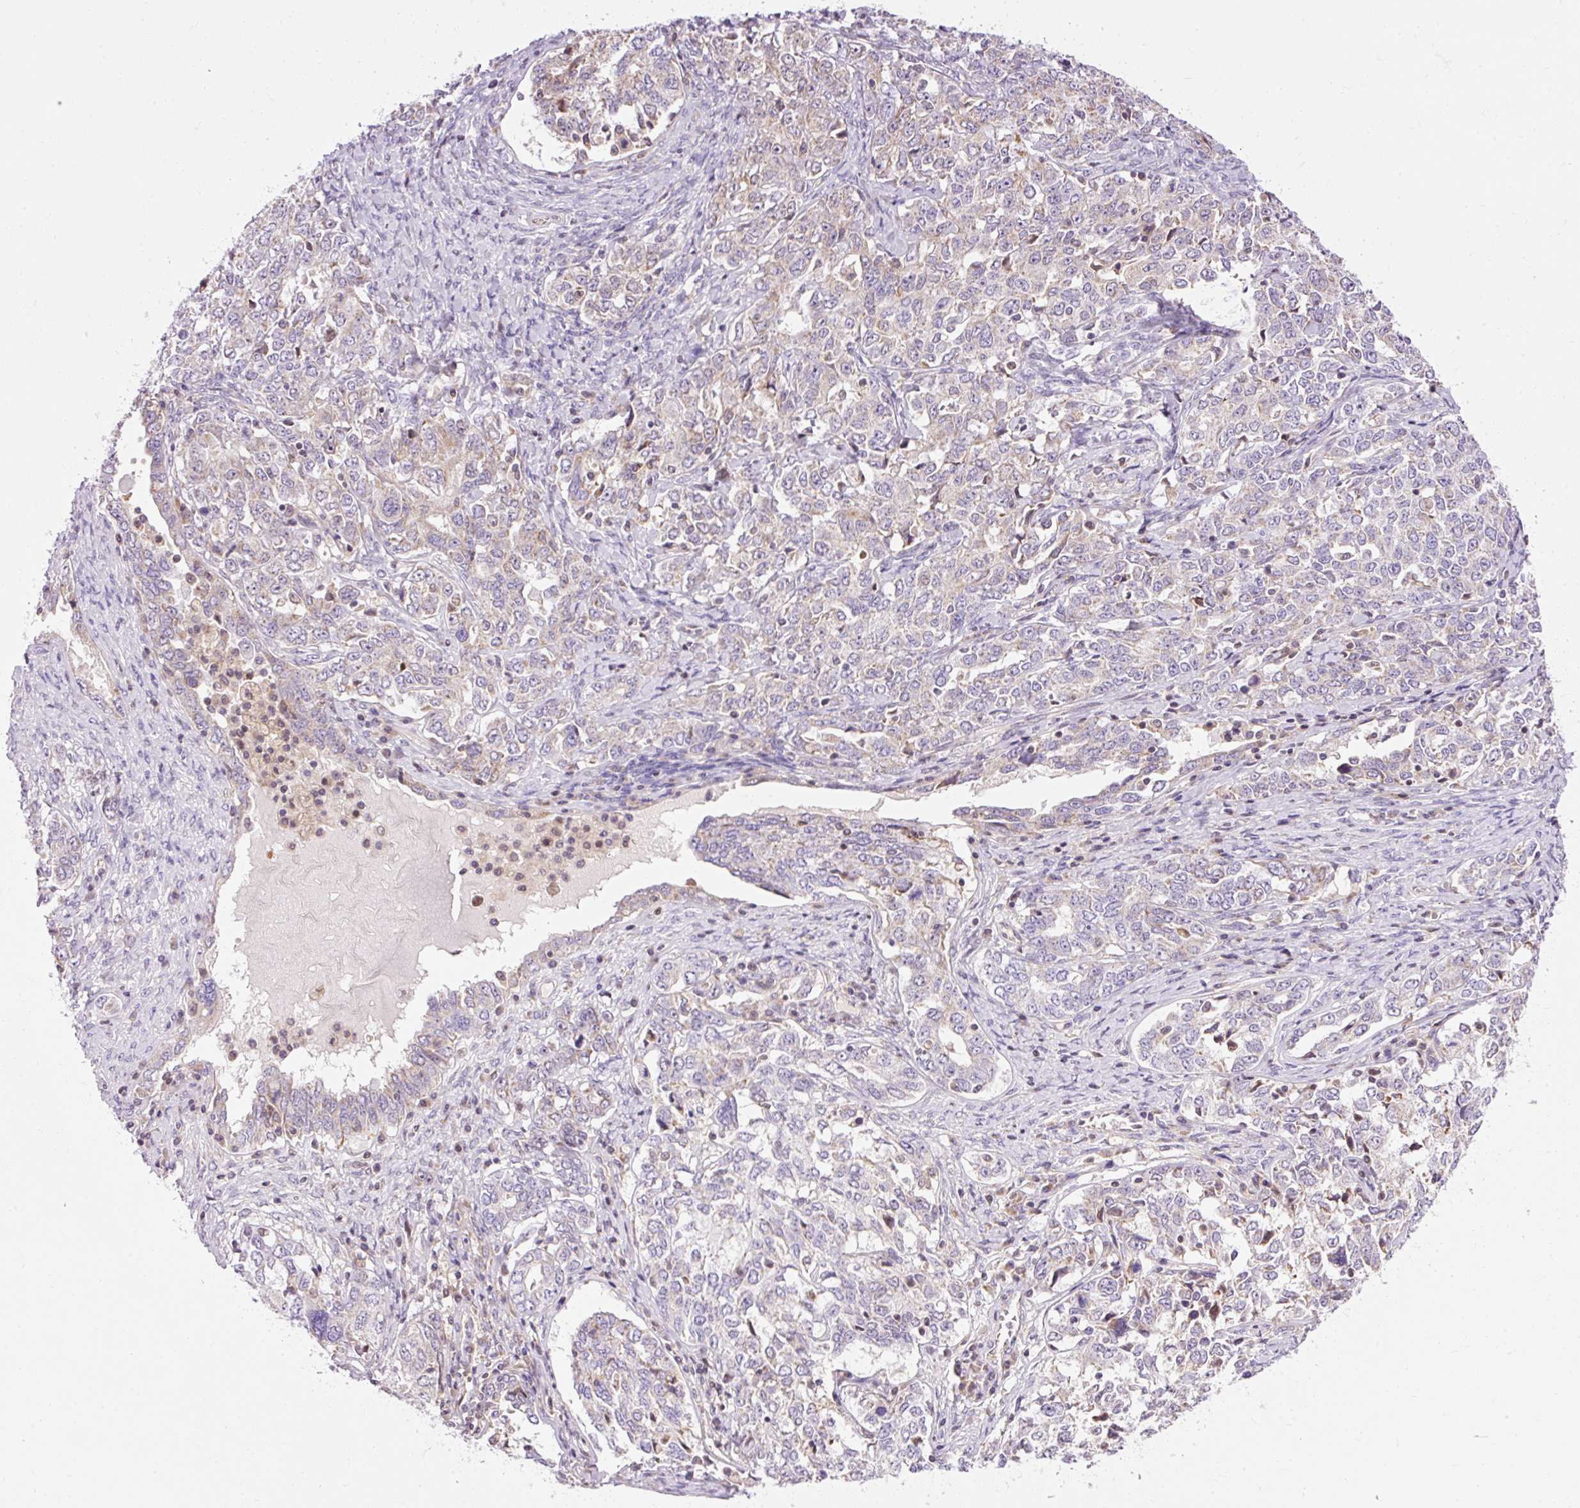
{"staining": {"intensity": "weak", "quantity": "<25%", "location": "cytoplasmic/membranous"}, "tissue": "ovarian cancer", "cell_type": "Tumor cells", "image_type": "cancer", "snomed": [{"axis": "morphology", "description": "Carcinoma, endometroid"}, {"axis": "topography", "description": "Ovary"}], "caption": "High magnification brightfield microscopy of ovarian cancer stained with DAB (3,3'-diaminobenzidine) (brown) and counterstained with hematoxylin (blue): tumor cells show no significant staining.", "gene": "IMMT", "patient": {"sex": "female", "age": 62}}